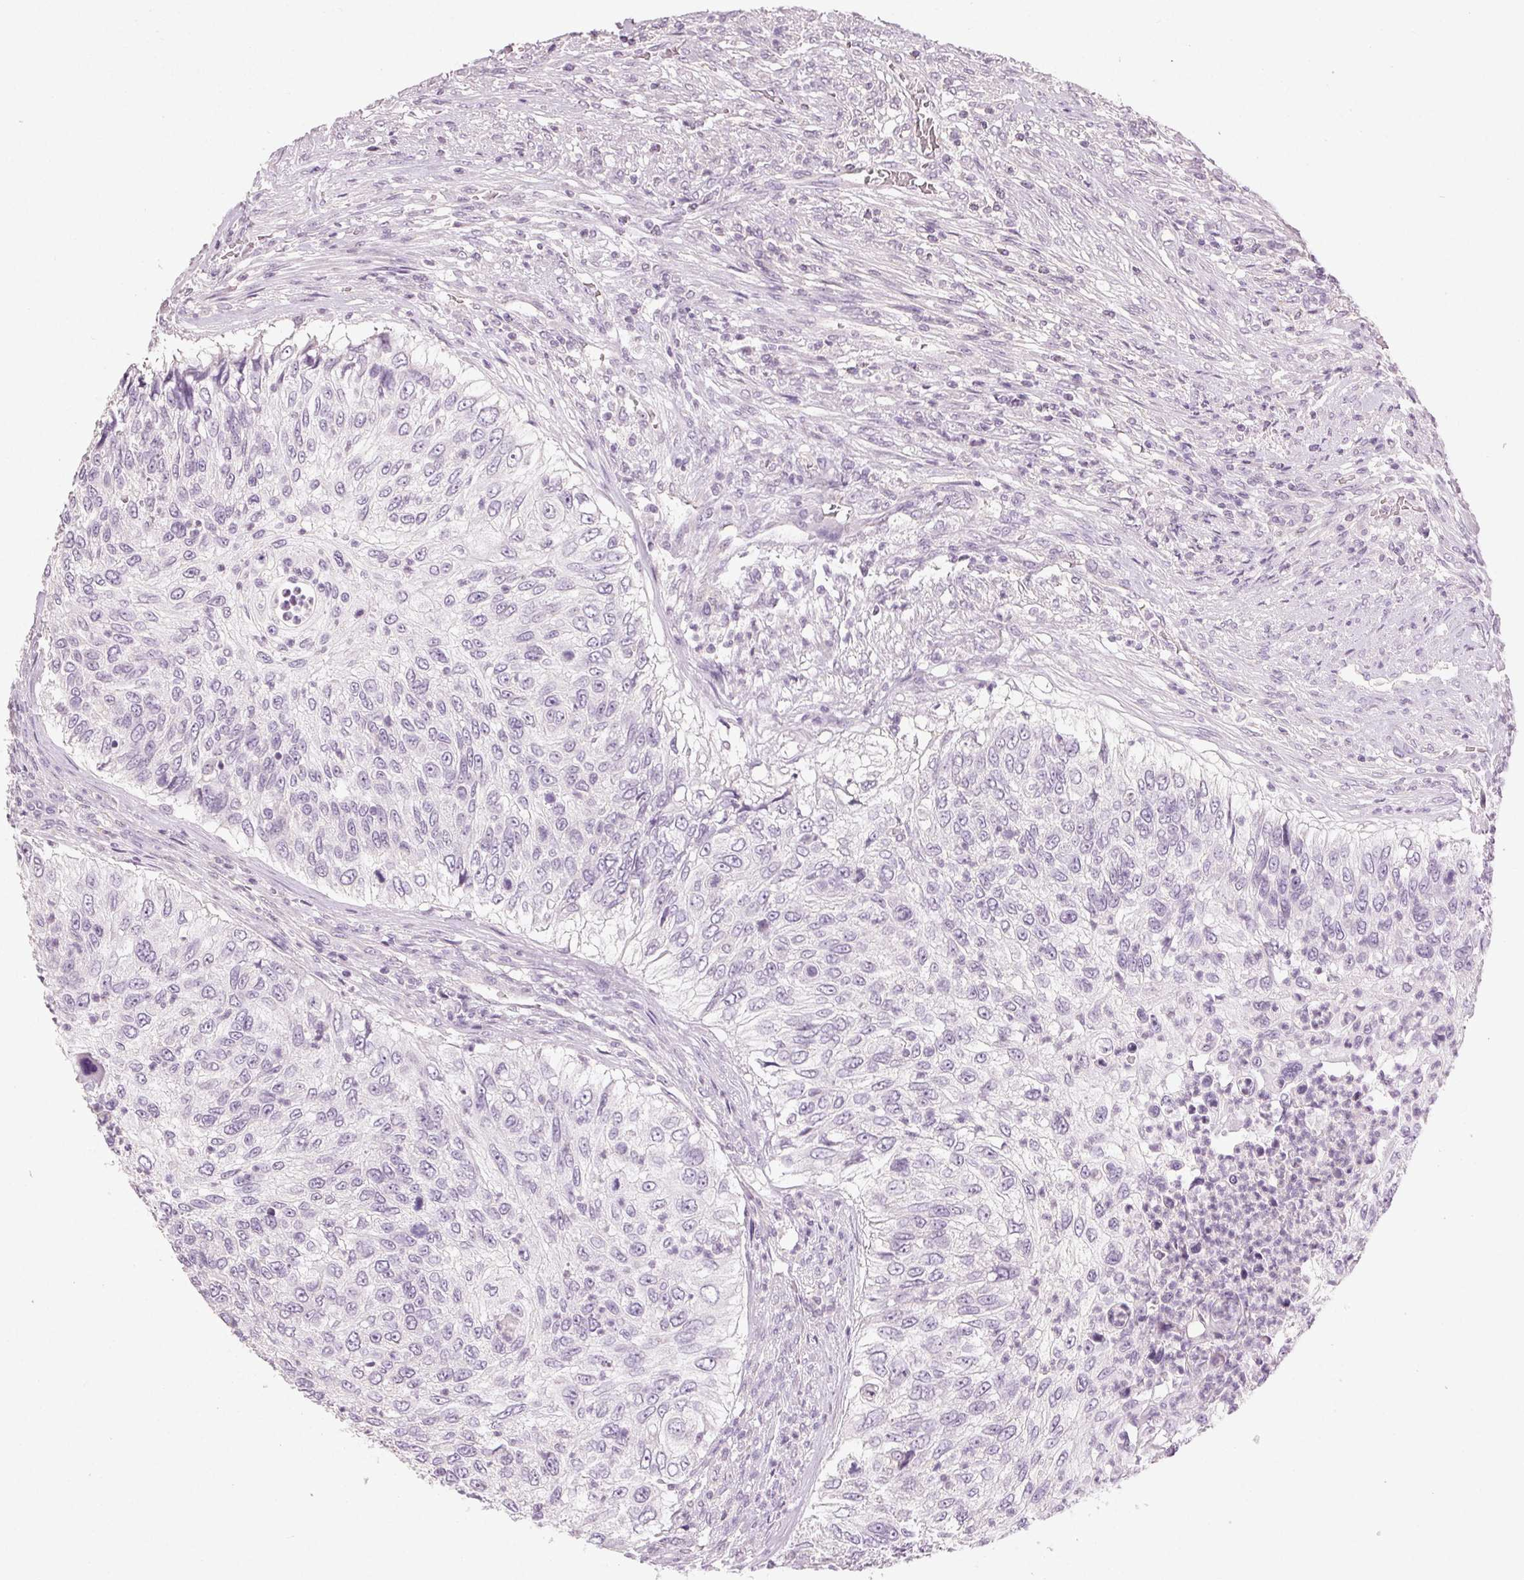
{"staining": {"intensity": "negative", "quantity": "none", "location": "none"}, "tissue": "urothelial cancer", "cell_type": "Tumor cells", "image_type": "cancer", "snomed": [{"axis": "morphology", "description": "Urothelial carcinoma, High grade"}, {"axis": "topography", "description": "Urinary bladder"}], "caption": "High power microscopy micrograph of an IHC image of urothelial cancer, revealing no significant expression in tumor cells.", "gene": "CLTRN", "patient": {"sex": "female", "age": 60}}